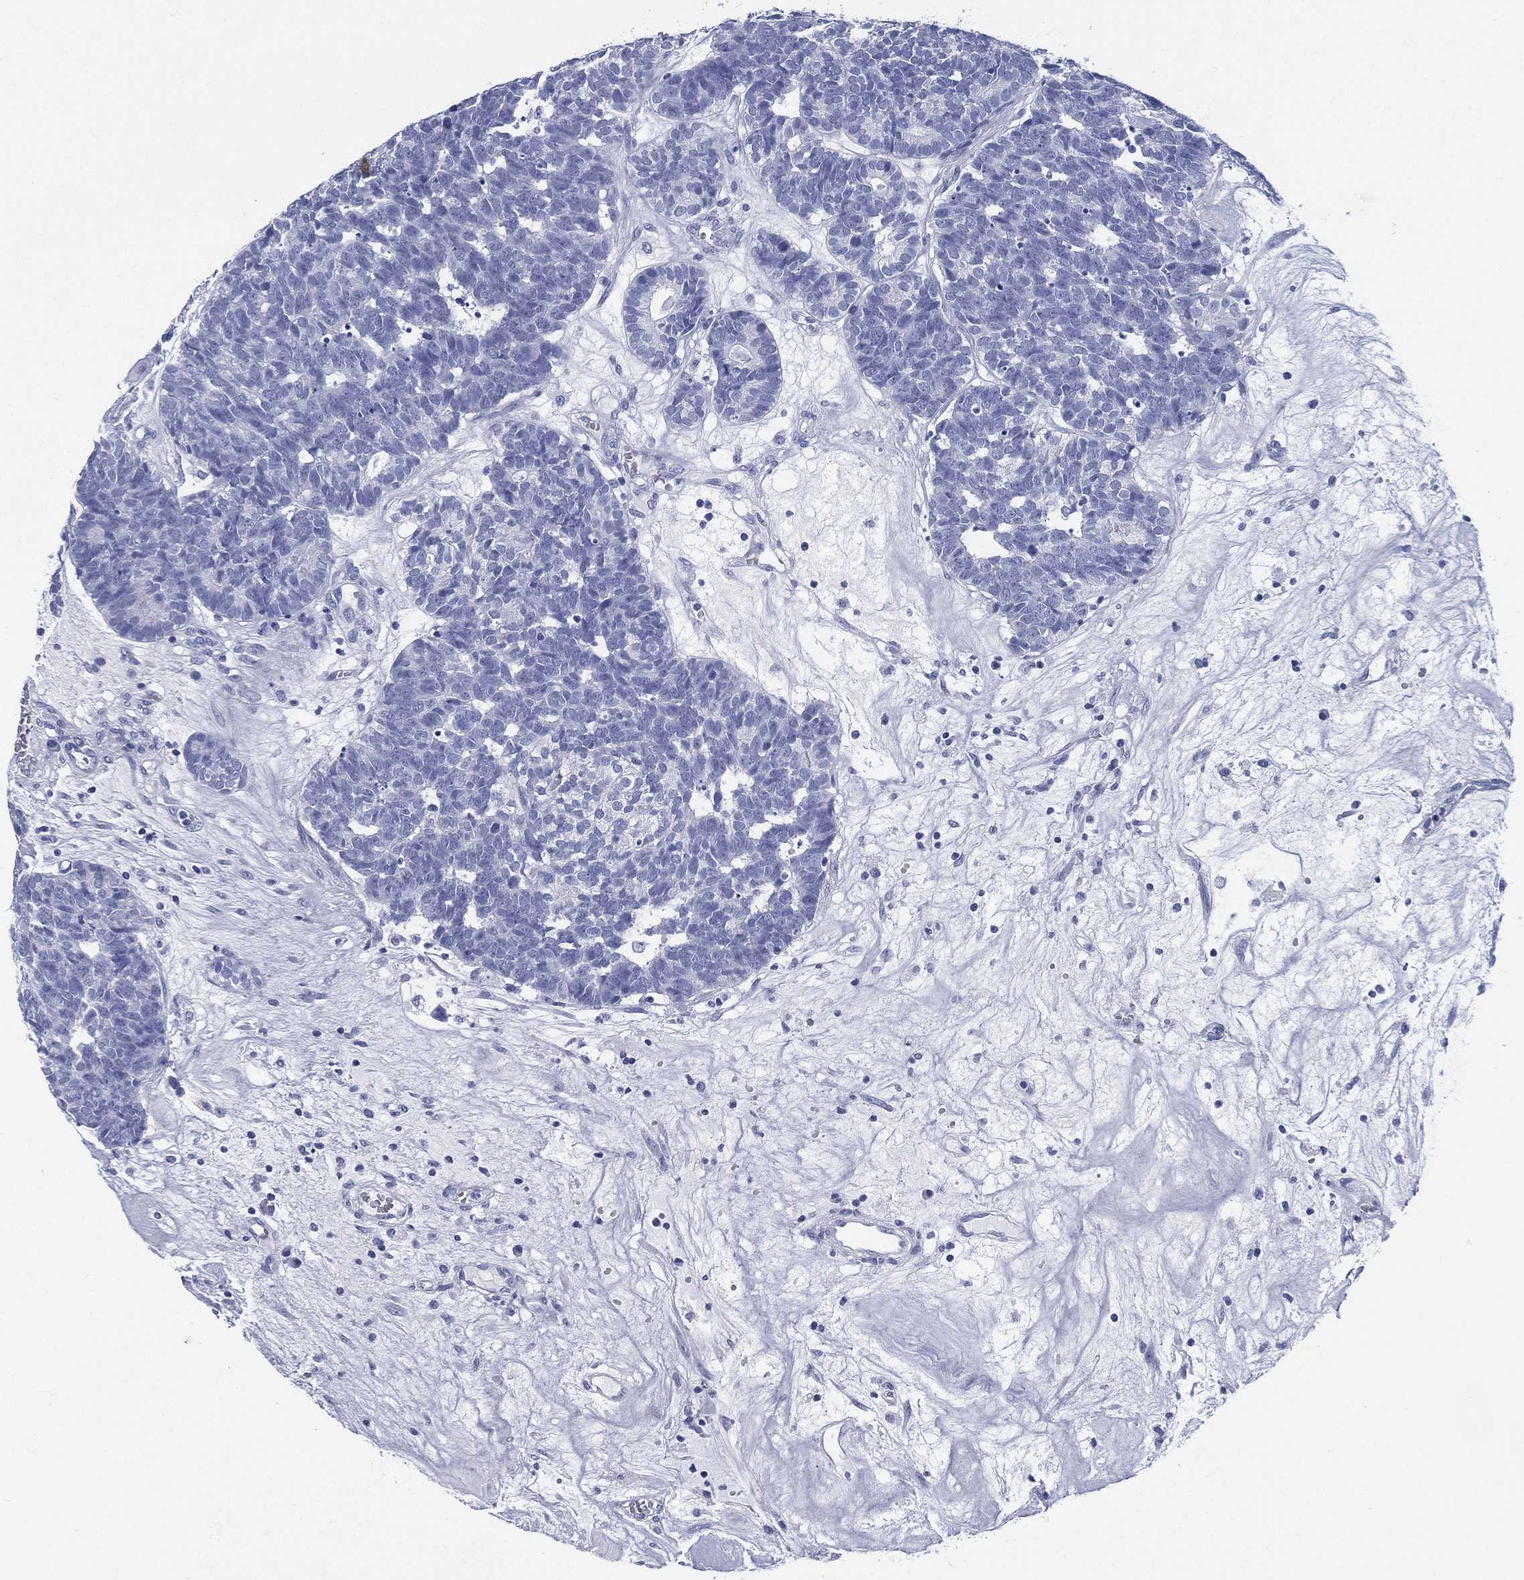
{"staining": {"intensity": "negative", "quantity": "none", "location": "none"}, "tissue": "head and neck cancer", "cell_type": "Tumor cells", "image_type": "cancer", "snomed": [{"axis": "morphology", "description": "Adenocarcinoma, NOS"}, {"axis": "topography", "description": "Head-Neck"}], "caption": "IHC of adenocarcinoma (head and neck) shows no staining in tumor cells.", "gene": "RSPH4A", "patient": {"sex": "female", "age": 81}}